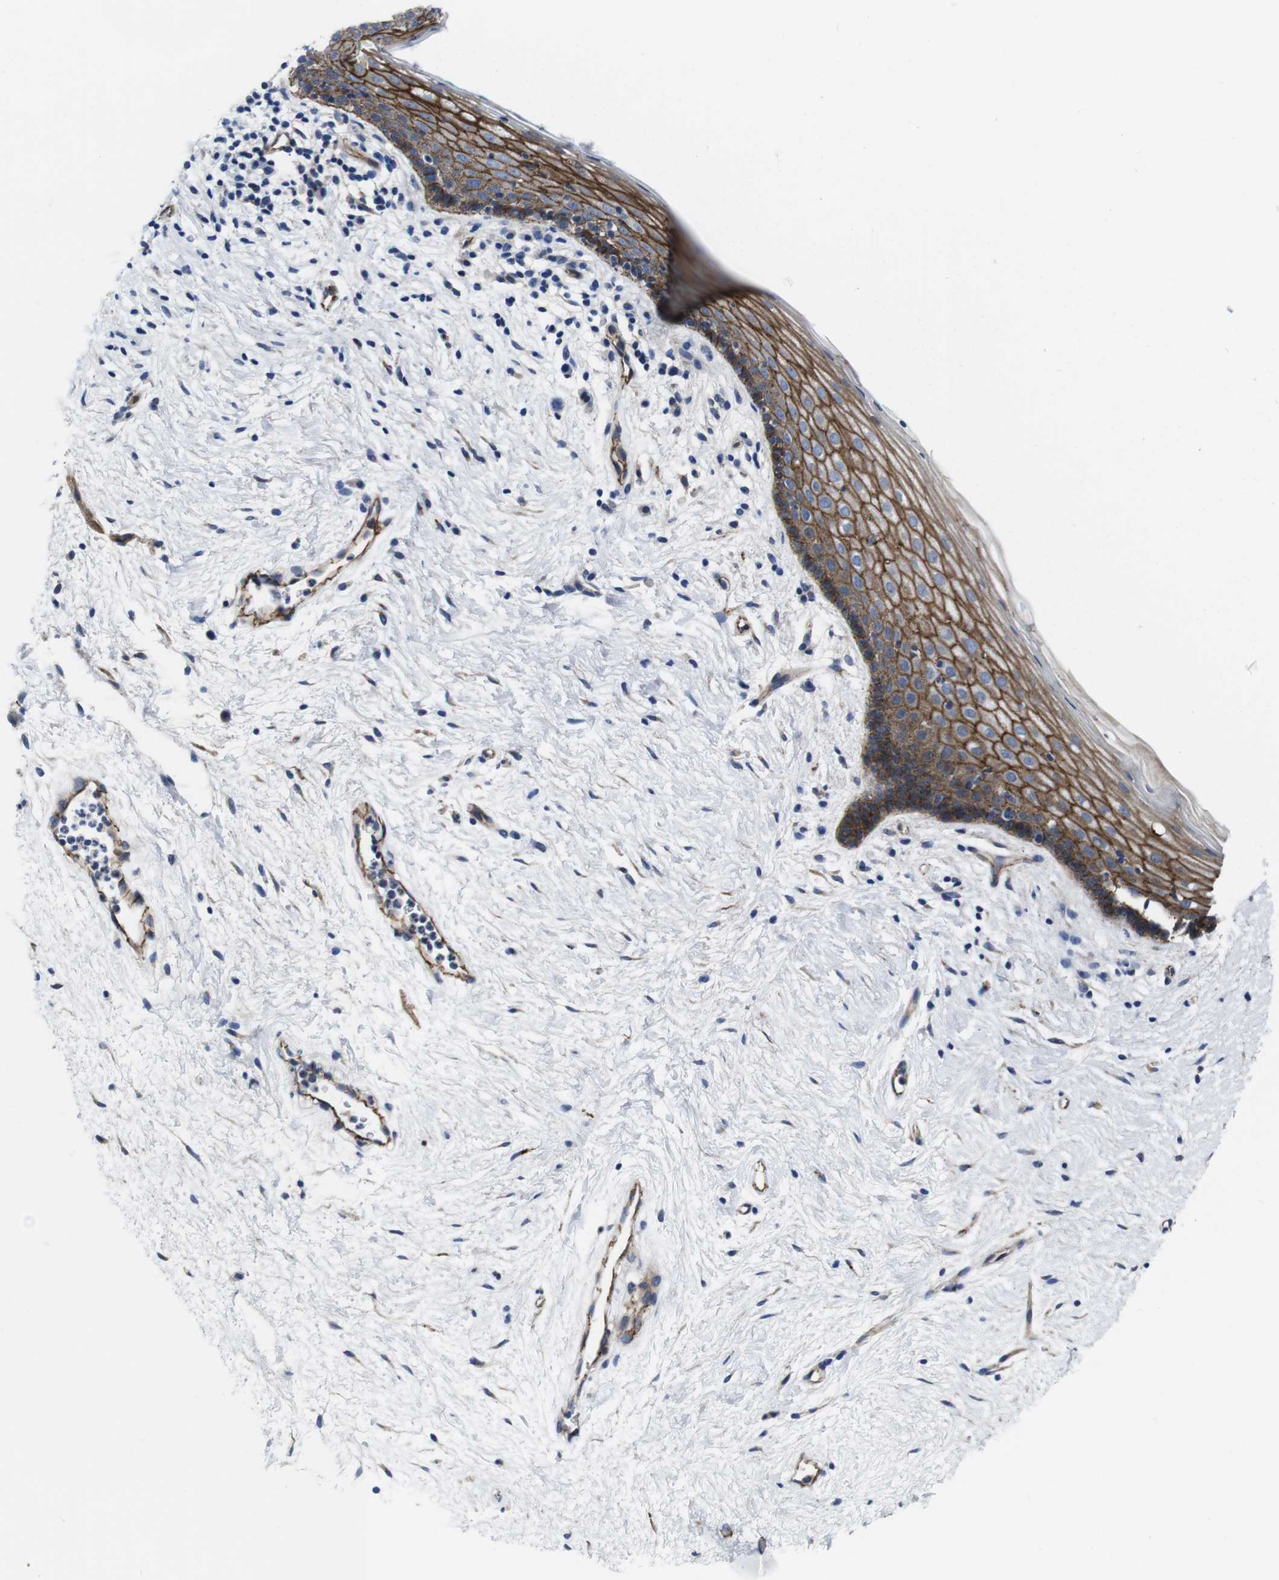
{"staining": {"intensity": "strong", "quantity": ">75%", "location": "cytoplasmic/membranous"}, "tissue": "vagina", "cell_type": "Squamous epithelial cells", "image_type": "normal", "snomed": [{"axis": "morphology", "description": "Normal tissue, NOS"}, {"axis": "topography", "description": "Vagina"}], "caption": "Protein analysis of benign vagina demonstrates strong cytoplasmic/membranous positivity in approximately >75% of squamous epithelial cells.", "gene": "NUMB", "patient": {"sex": "female", "age": 44}}